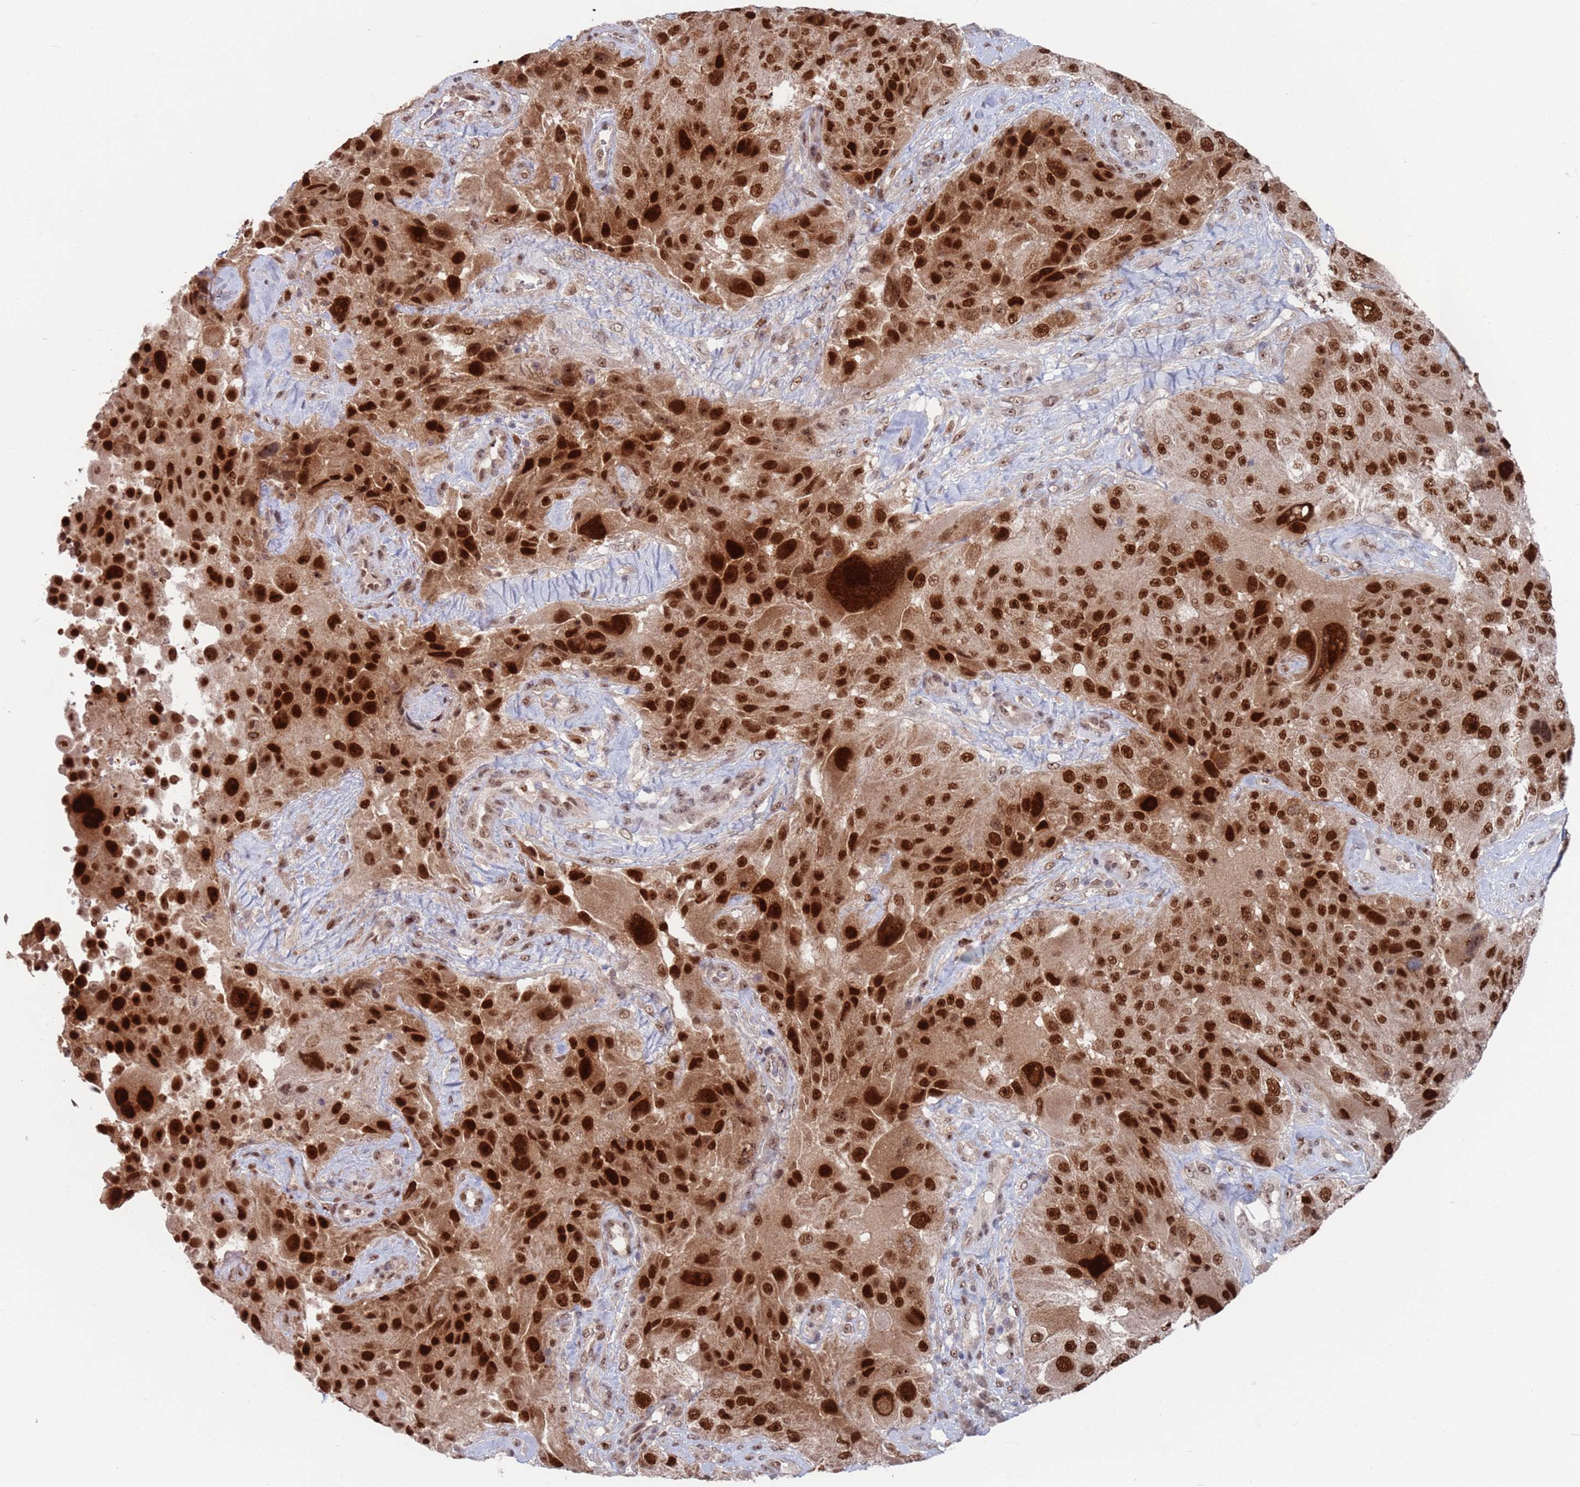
{"staining": {"intensity": "strong", "quantity": ">75%", "location": "nuclear"}, "tissue": "melanoma", "cell_type": "Tumor cells", "image_type": "cancer", "snomed": [{"axis": "morphology", "description": "Malignant melanoma, Metastatic site"}, {"axis": "topography", "description": "Lymph node"}], "caption": "Human malignant melanoma (metastatic site) stained for a protein (brown) shows strong nuclear positive staining in about >75% of tumor cells.", "gene": "RPP25", "patient": {"sex": "male", "age": 62}}